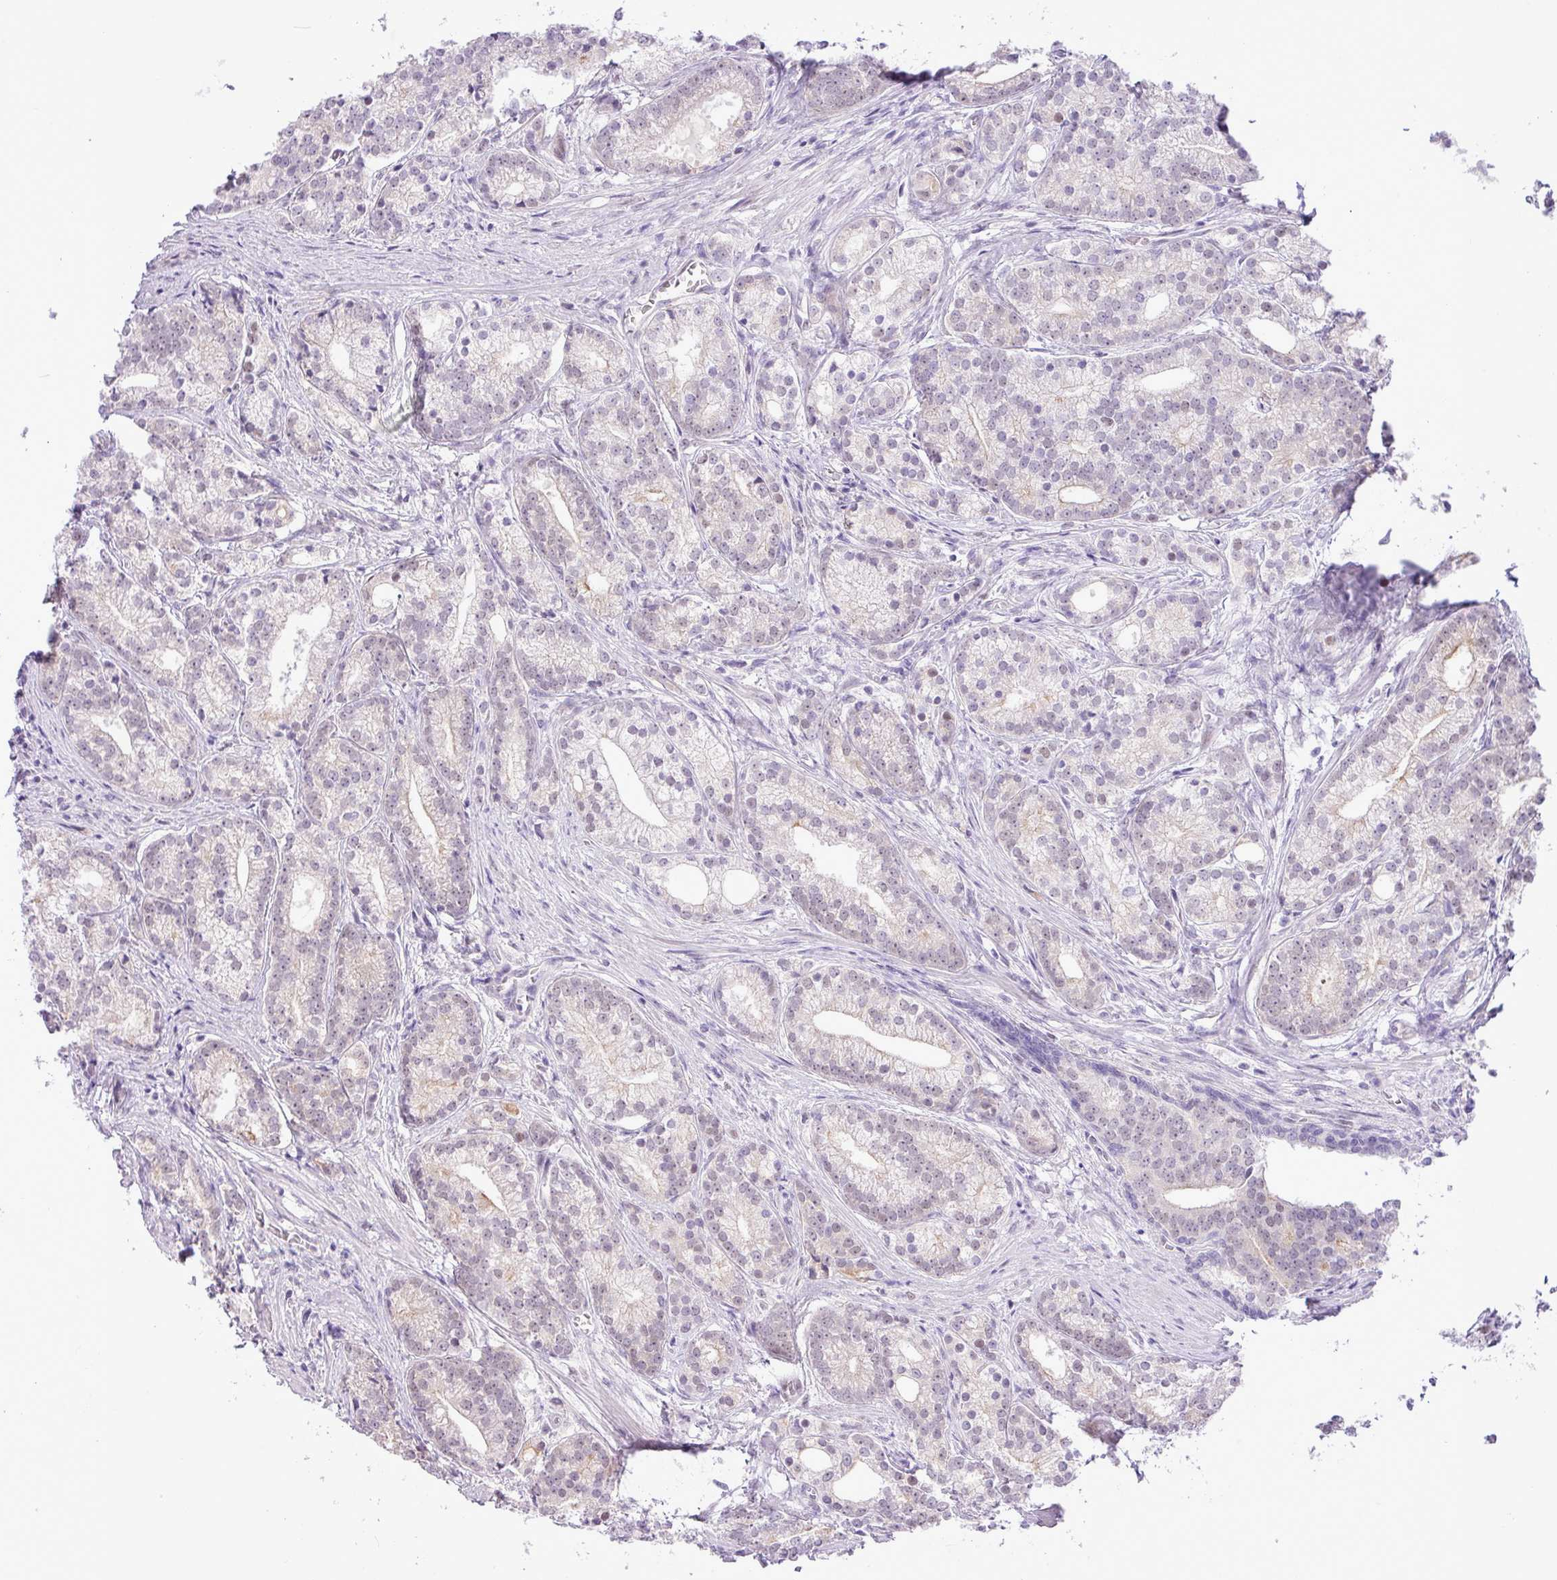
{"staining": {"intensity": "negative", "quantity": "none", "location": "none"}, "tissue": "prostate cancer", "cell_type": "Tumor cells", "image_type": "cancer", "snomed": [{"axis": "morphology", "description": "Adenocarcinoma, Low grade"}, {"axis": "topography", "description": "Prostate"}], "caption": "Immunohistochemistry photomicrograph of prostate adenocarcinoma (low-grade) stained for a protein (brown), which shows no expression in tumor cells.", "gene": "ELOA2", "patient": {"sex": "male", "age": 71}}